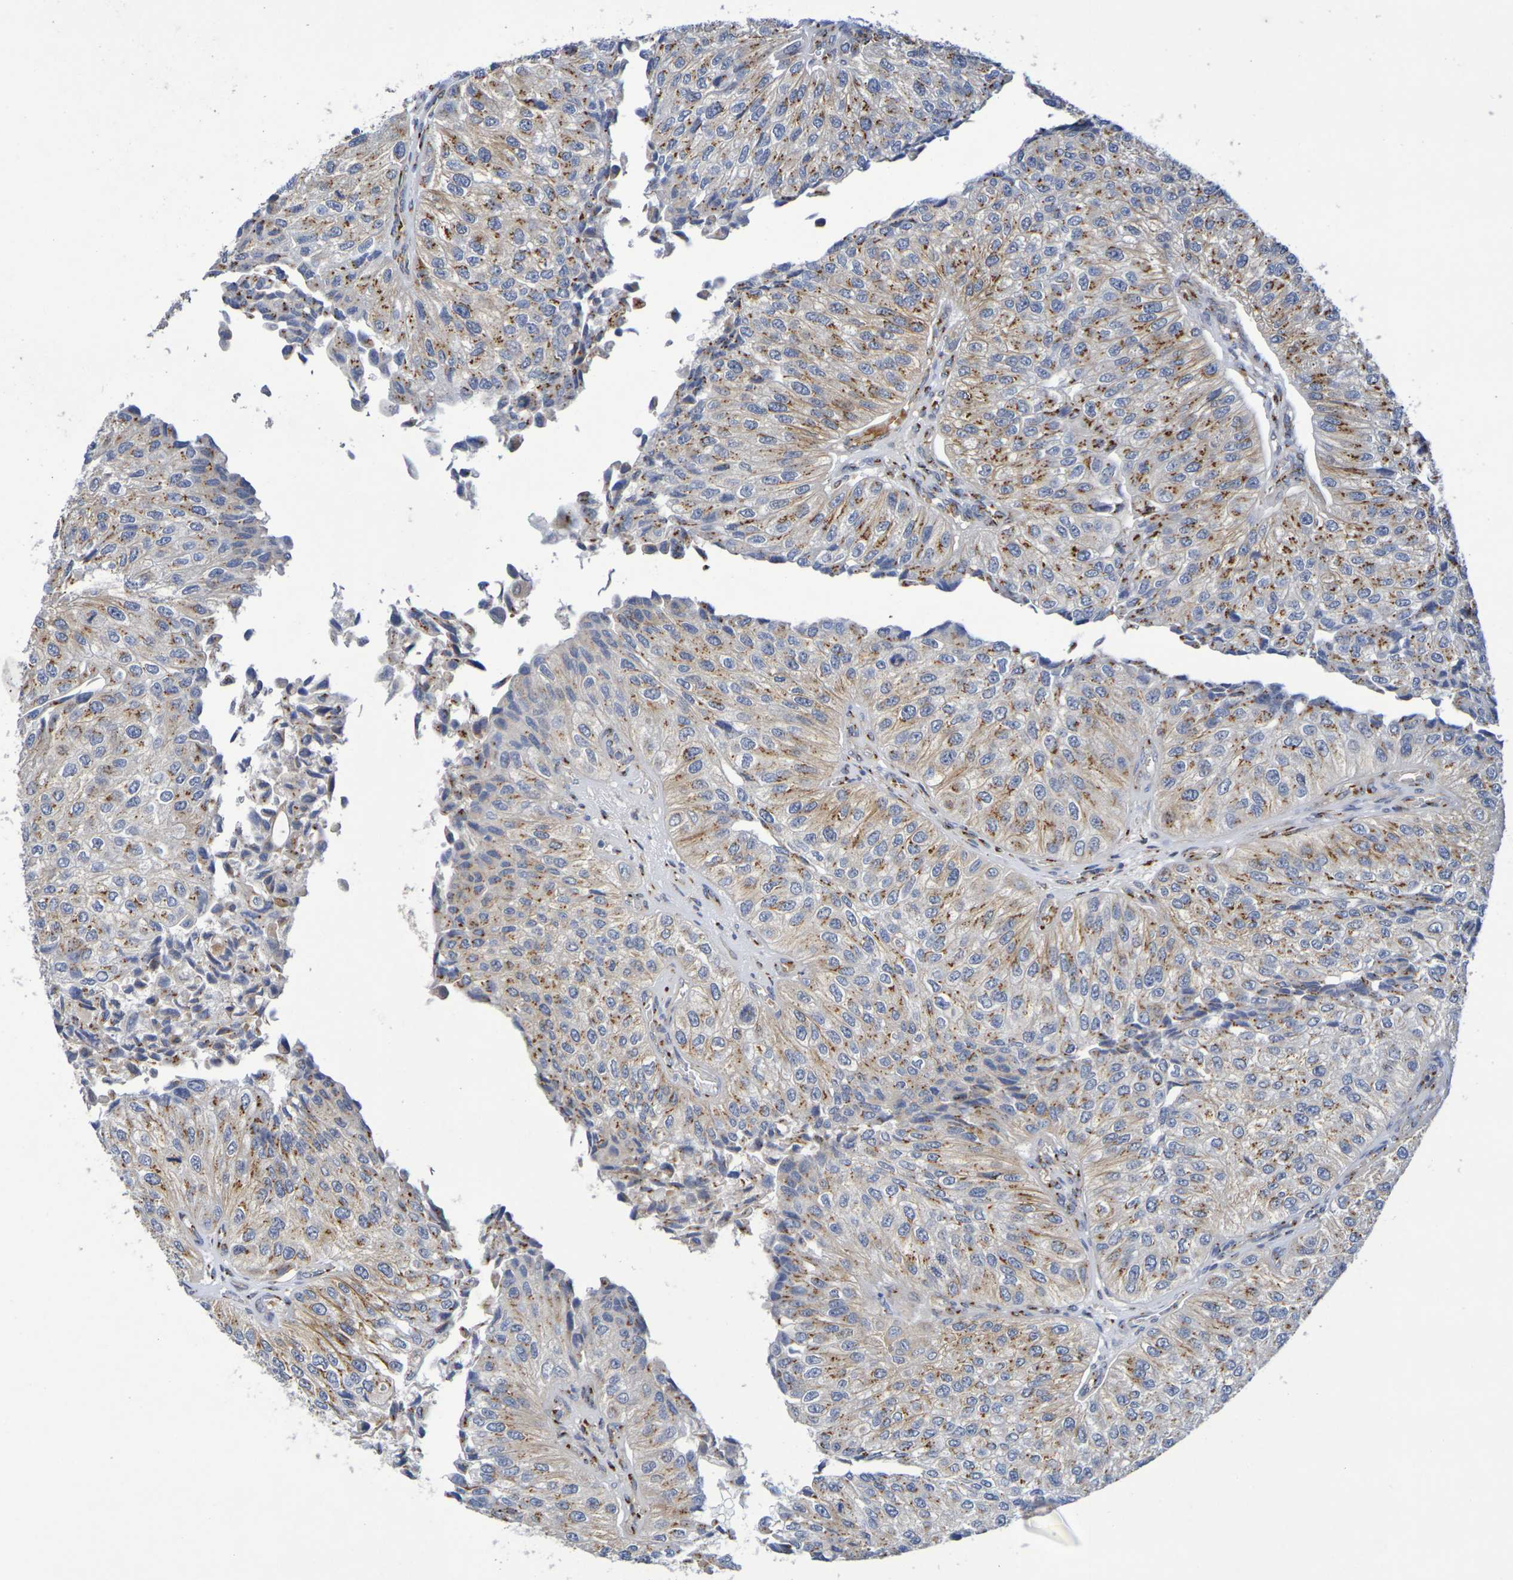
{"staining": {"intensity": "moderate", "quantity": ">75%", "location": "cytoplasmic/membranous"}, "tissue": "urothelial cancer", "cell_type": "Tumor cells", "image_type": "cancer", "snomed": [{"axis": "morphology", "description": "Urothelial carcinoma, High grade"}, {"axis": "topography", "description": "Kidney"}, {"axis": "topography", "description": "Urinary bladder"}], "caption": "Immunohistochemistry (DAB (3,3'-diaminobenzidine)) staining of human urothelial cancer exhibits moderate cytoplasmic/membranous protein expression in approximately >75% of tumor cells.", "gene": "DCP2", "patient": {"sex": "male", "age": 77}}